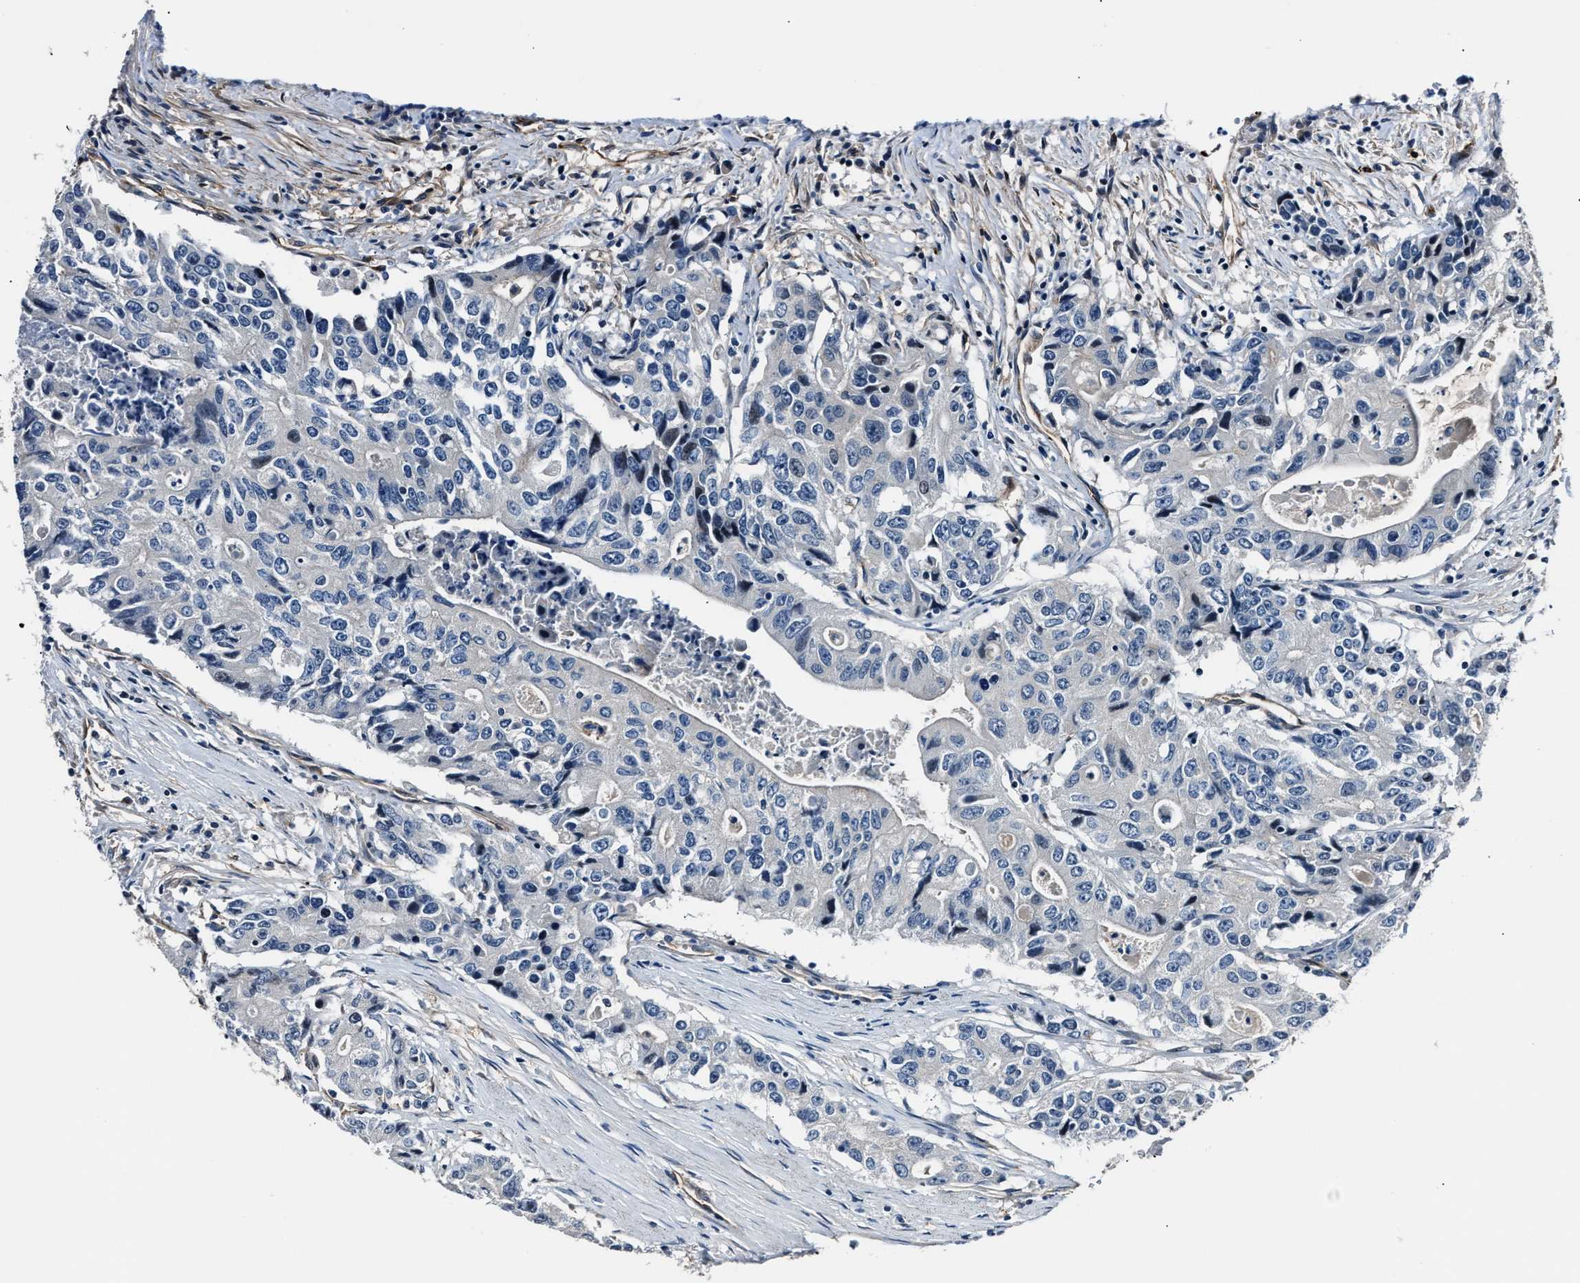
{"staining": {"intensity": "negative", "quantity": "none", "location": "none"}, "tissue": "colorectal cancer", "cell_type": "Tumor cells", "image_type": "cancer", "snomed": [{"axis": "morphology", "description": "Adenocarcinoma, NOS"}, {"axis": "topography", "description": "Colon"}], "caption": "This is a histopathology image of immunohistochemistry staining of colorectal adenocarcinoma, which shows no positivity in tumor cells. (Stains: DAB (3,3'-diaminobenzidine) IHC with hematoxylin counter stain, Microscopy: brightfield microscopy at high magnification).", "gene": "MPDZ", "patient": {"sex": "female", "age": 77}}